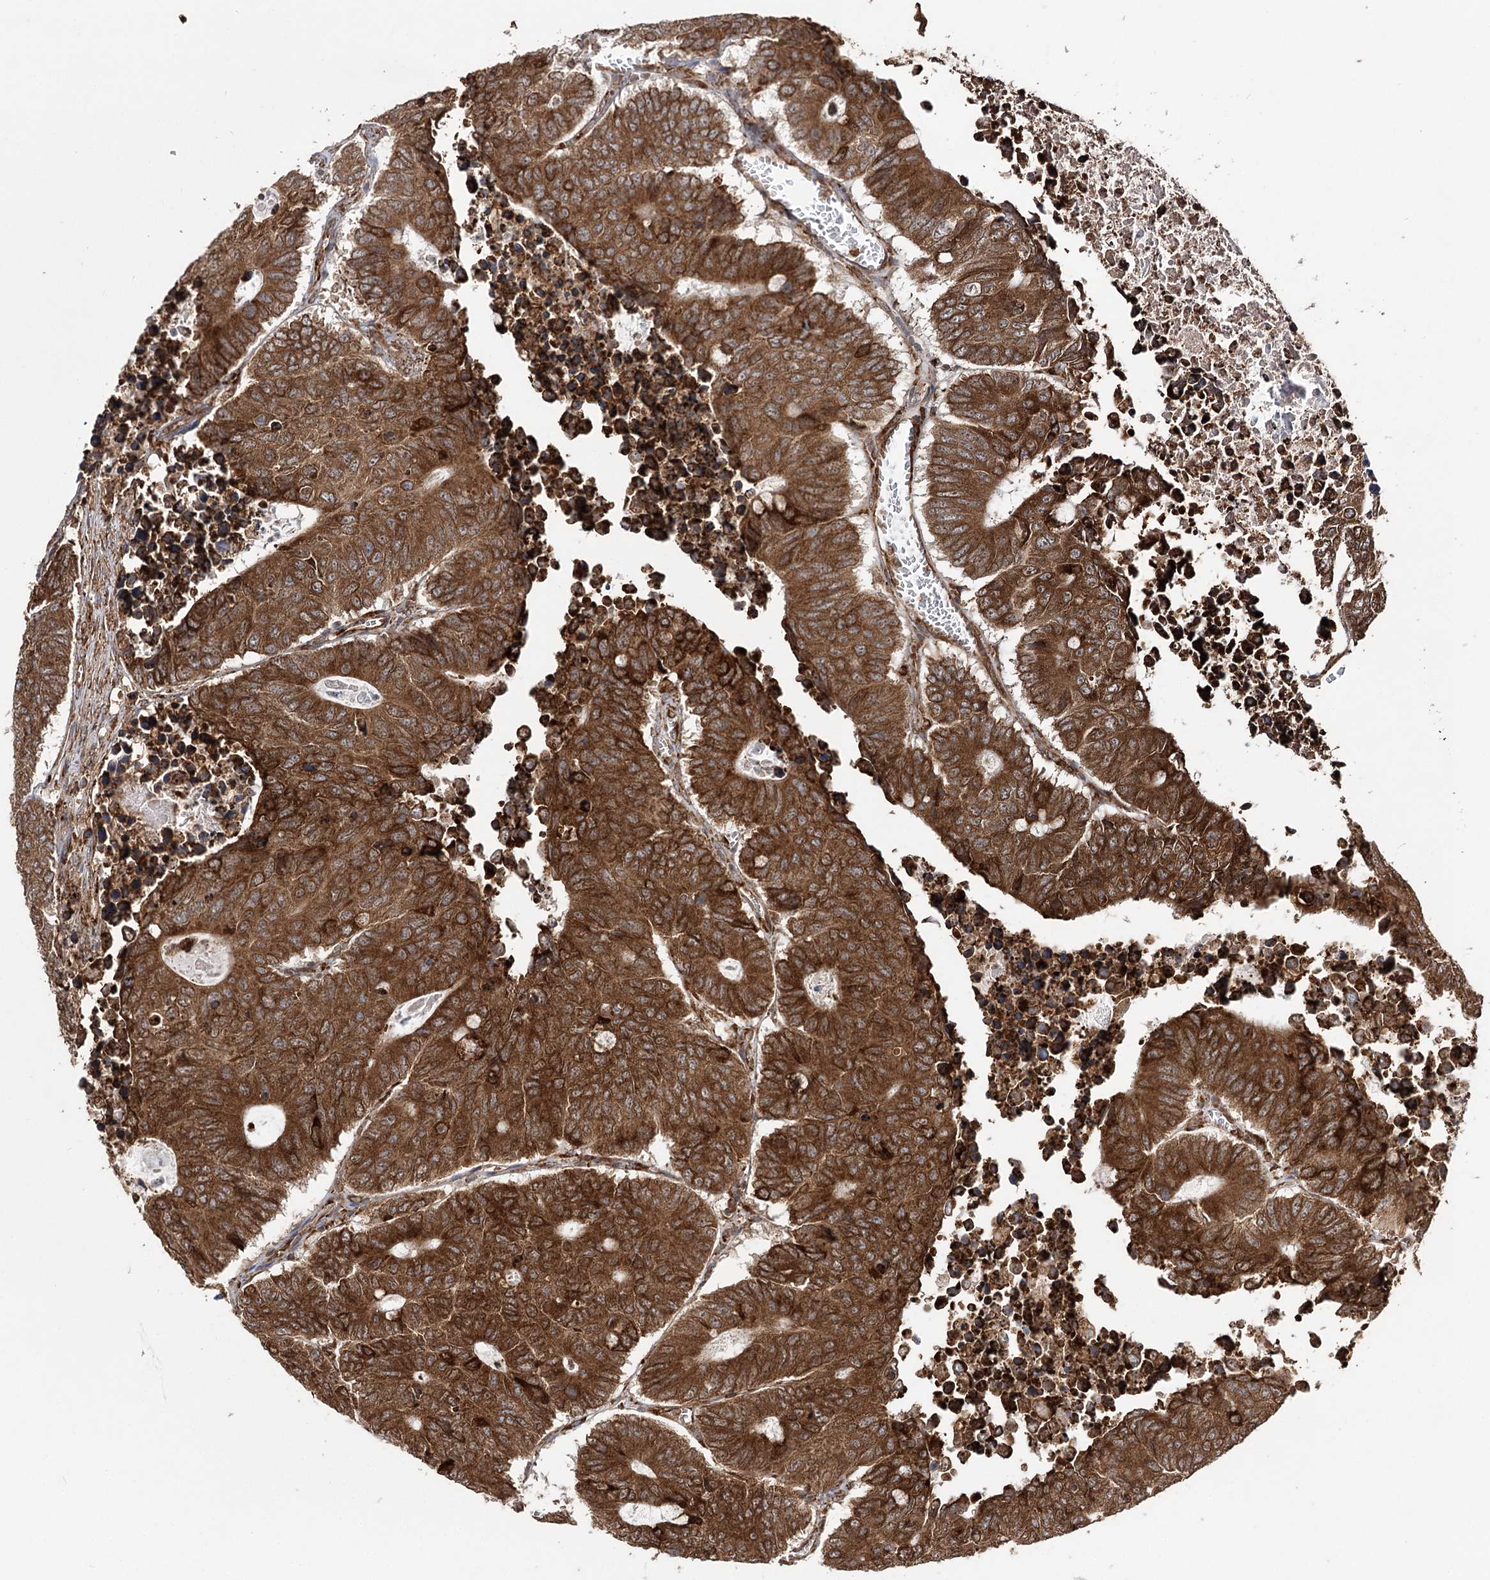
{"staining": {"intensity": "moderate", "quantity": ">75%", "location": "cytoplasmic/membranous"}, "tissue": "colorectal cancer", "cell_type": "Tumor cells", "image_type": "cancer", "snomed": [{"axis": "morphology", "description": "Adenocarcinoma, NOS"}, {"axis": "topography", "description": "Colon"}], "caption": "Moderate cytoplasmic/membranous protein staining is identified in about >75% of tumor cells in adenocarcinoma (colorectal).", "gene": "DNAJB14", "patient": {"sex": "male", "age": 87}}